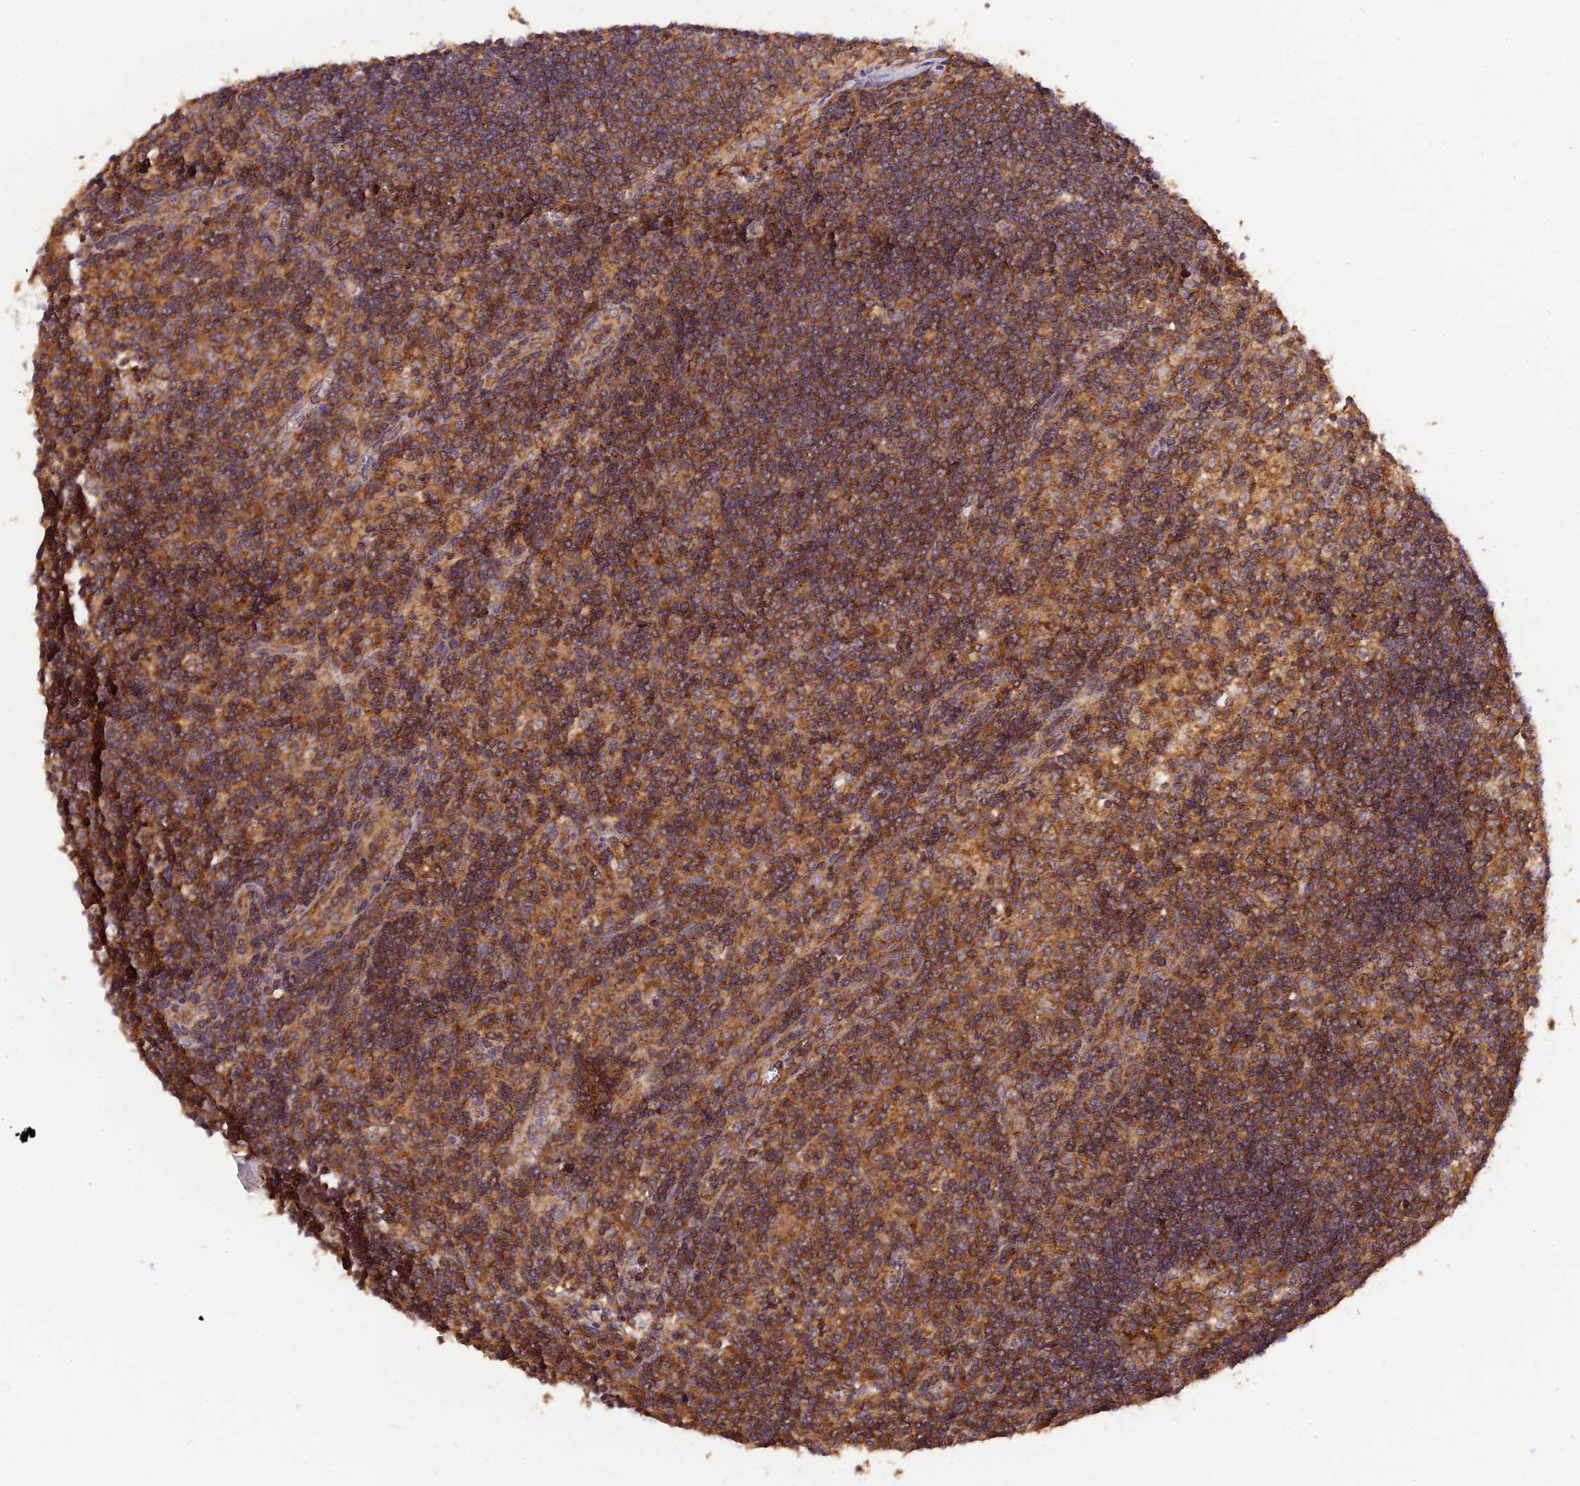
{"staining": {"intensity": "strong", "quantity": ">75%", "location": "cytoplasmic/membranous"}, "tissue": "lymph node", "cell_type": "Germinal center cells", "image_type": "normal", "snomed": [{"axis": "morphology", "description": "Normal tissue, NOS"}, {"axis": "topography", "description": "Lymph node"}], "caption": "Normal lymph node was stained to show a protein in brown. There is high levels of strong cytoplasmic/membranous positivity in approximately >75% of germinal center cells.", "gene": "PEX3", "patient": {"sex": "male", "age": 58}}